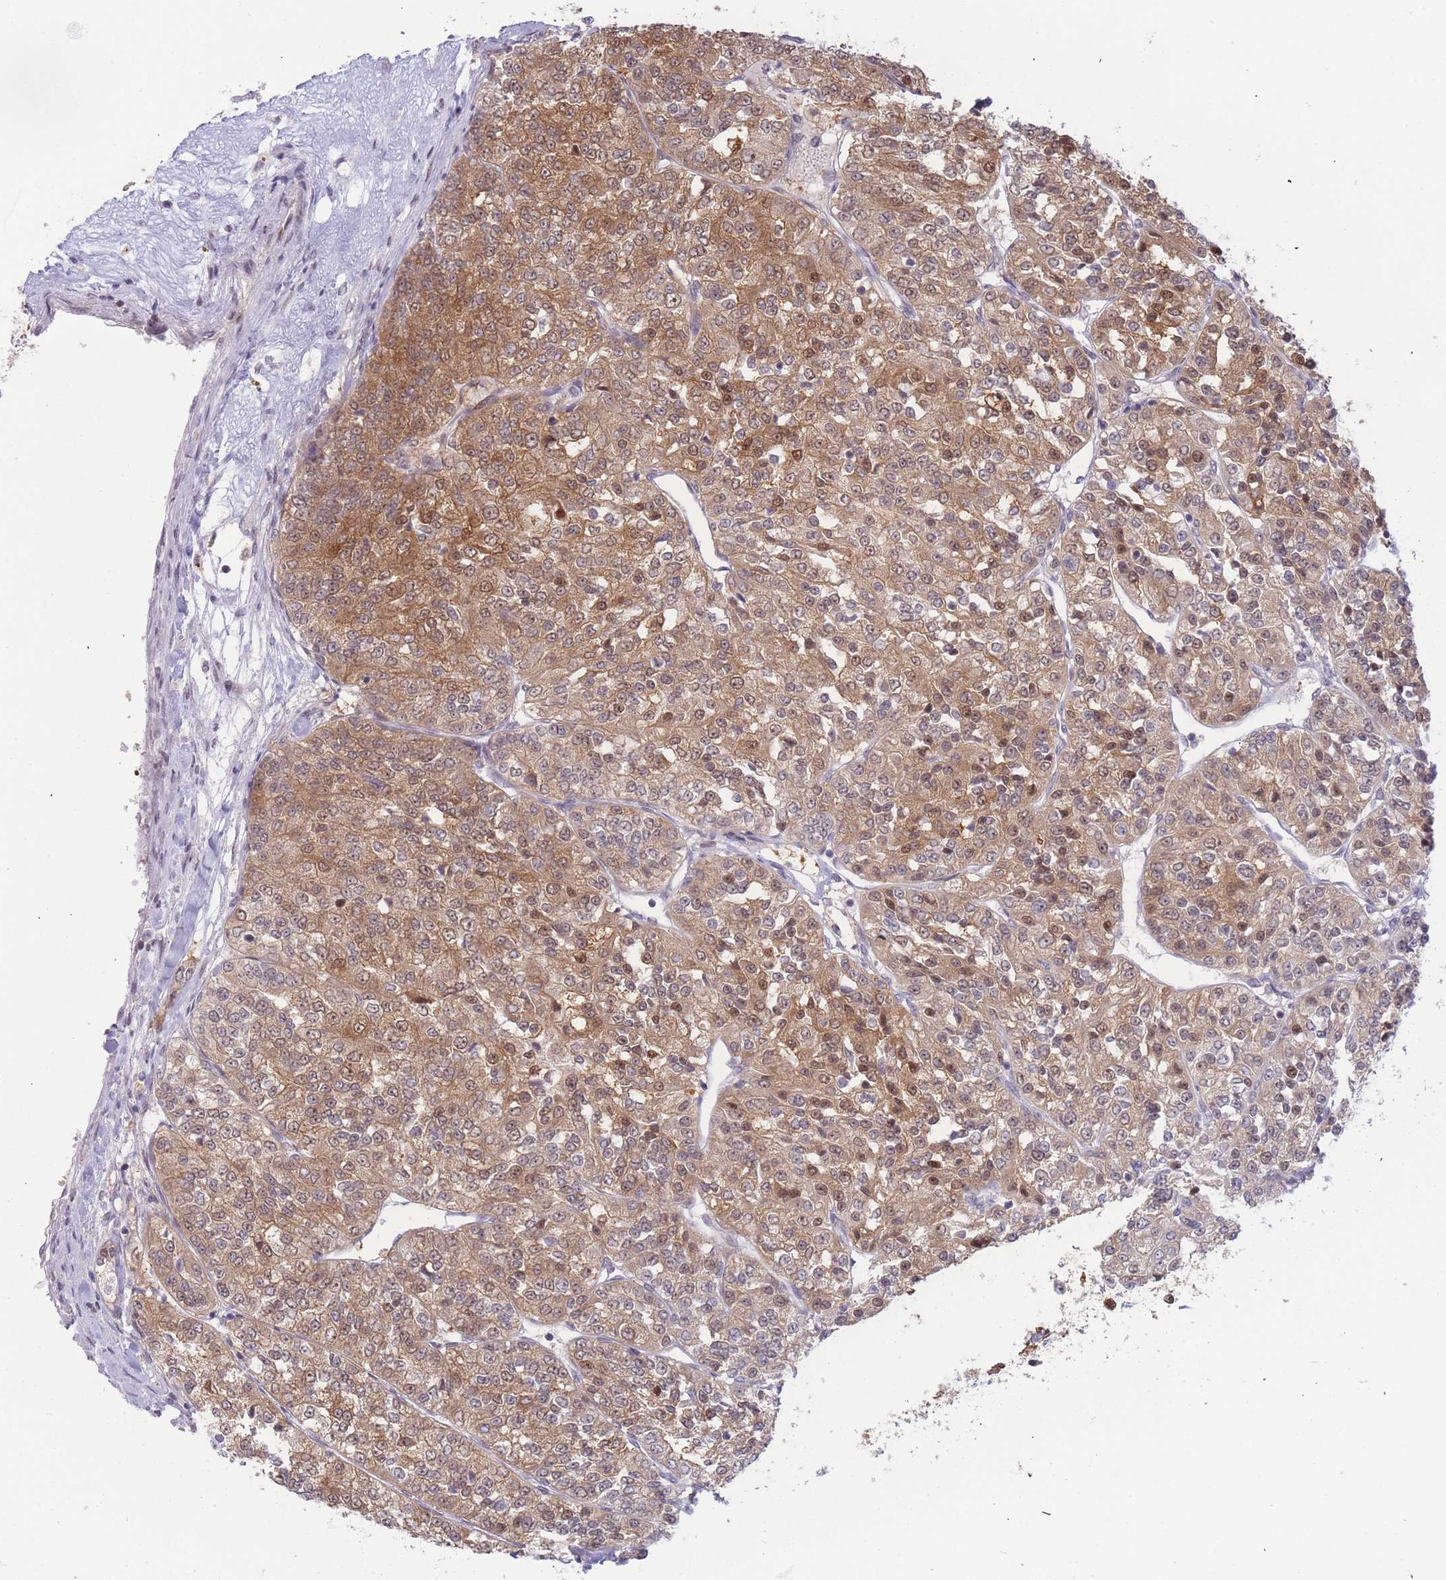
{"staining": {"intensity": "moderate", "quantity": ">75%", "location": "cytoplasmic/membranous,nuclear"}, "tissue": "renal cancer", "cell_type": "Tumor cells", "image_type": "cancer", "snomed": [{"axis": "morphology", "description": "Adenocarcinoma, NOS"}, {"axis": "topography", "description": "Kidney"}], "caption": "Immunohistochemistry photomicrograph of neoplastic tissue: human renal cancer stained using immunohistochemistry (IHC) exhibits medium levels of moderate protein expression localized specifically in the cytoplasmic/membranous and nuclear of tumor cells, appearing as a cytoplasmic/membranous and nuclear brown color.", "gene": "DEAF1", "patient": {"sex": "female", "age": 63}}